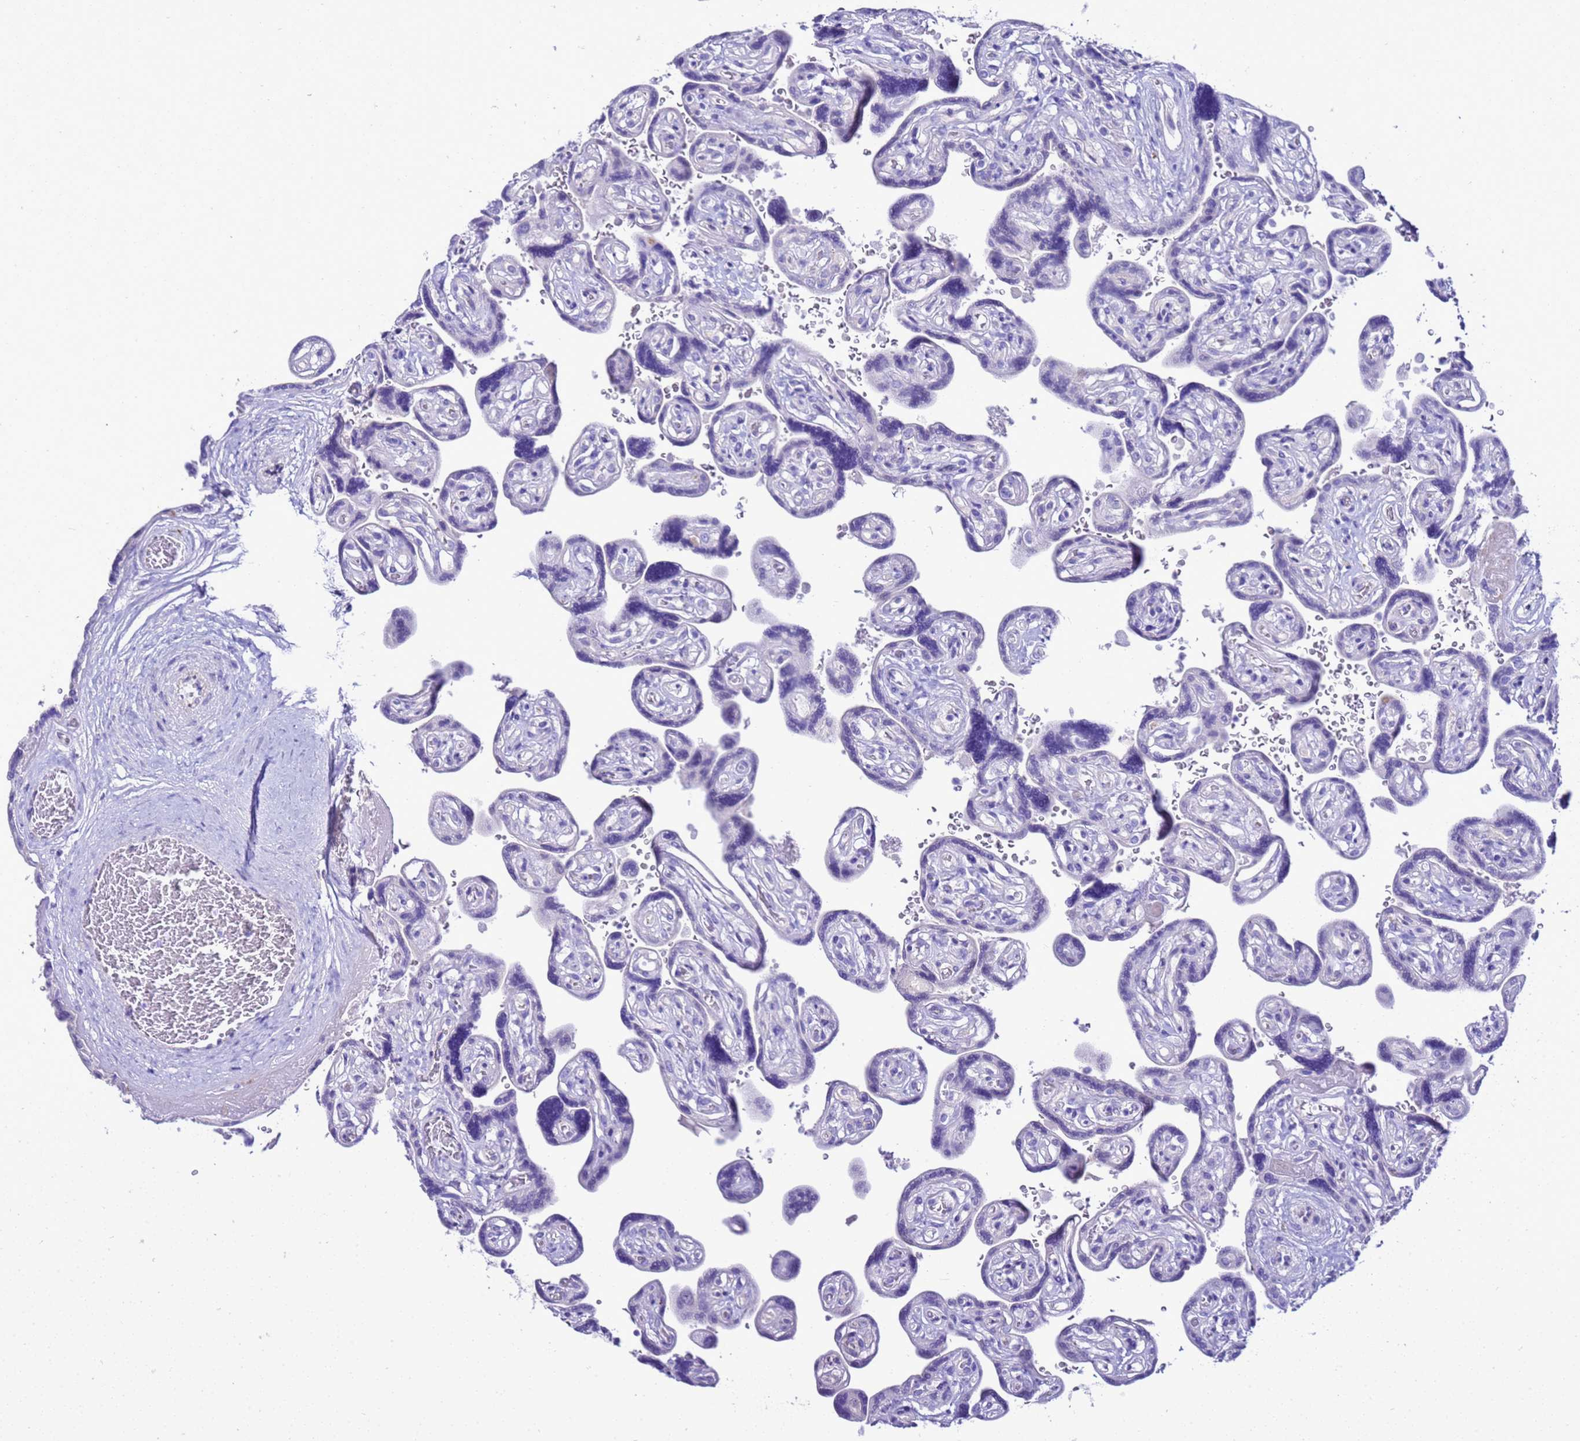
{"staining": {"intensity": "negative", "quantity": "none", "location": "none"}, "tissue": "placenta", "cell_type": "Decidual cells", "image_type": "normal", "snomed": [{"axis": "morphology", "description": "Normal tissue, NOS"}, {"axis": "topography", "description": "Placenta"}], "caption": "Immunohistochemistry (IHC) histopathology image of unremarkable human placenta stained for a protein (brown), which demonstrates no staining in decidual cells.", "gene": "BEST2", "patient": {"sex": "female", "age": 32}}